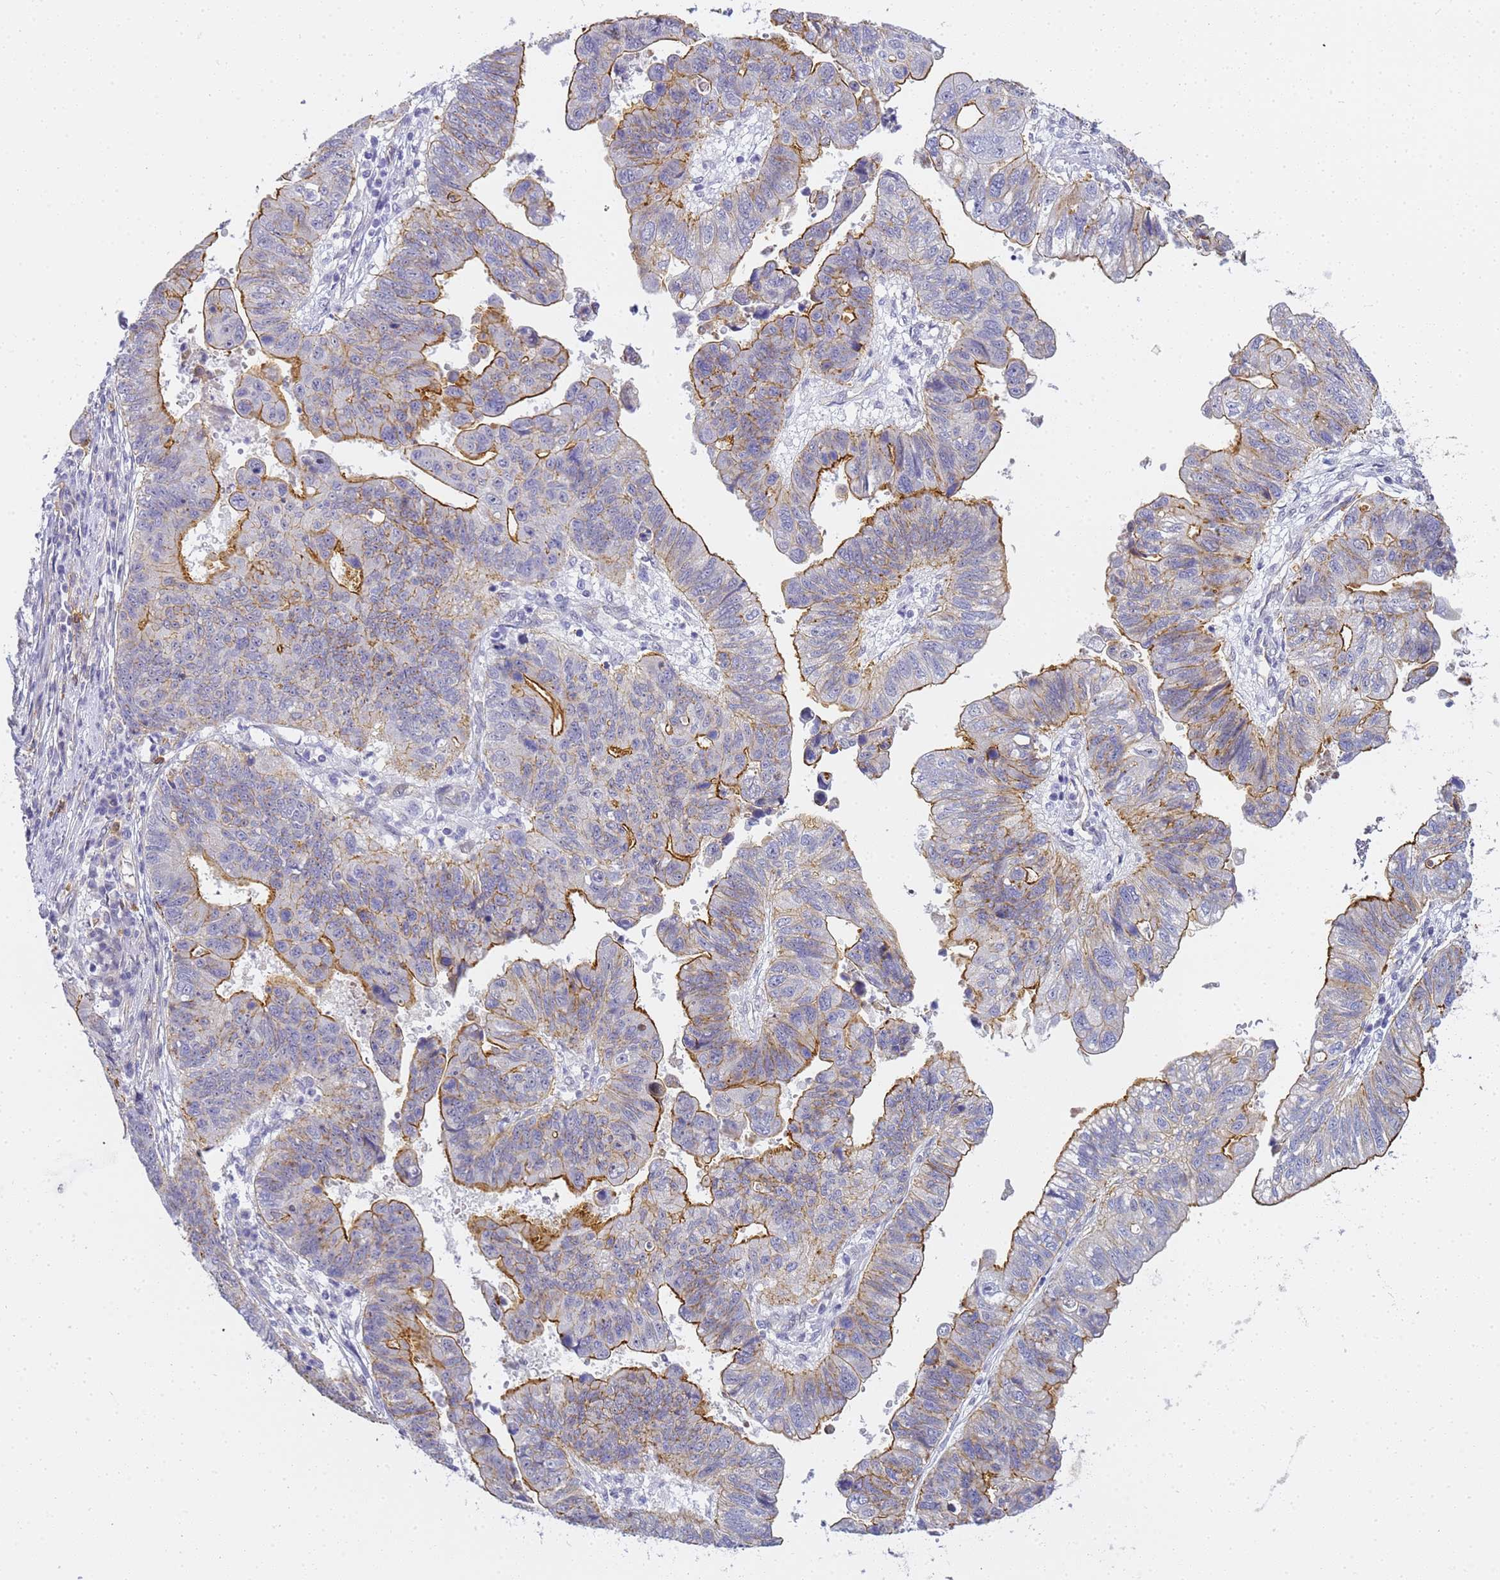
{"staining": {"intensity": "moderate", "quantity": "25%-75%", "location": "cytoplasmic/membranous"}, "tissue": "stomach cancer", "cell_type": "Tumor cells", "image_type": "cancer", "snomed": [{"axis": "morphology", "description": "Adenocarcinoma, NOS"}, {"axis": "topography", "description": "Stomach"}], "caption": "Moderate cytoplasmic/membranous positivity is present in about 25%-75% of tumor cells in adenocarcinoma (stomach).", "gene": "GON4L", "patient": {"sex": "male", "age": 59}}